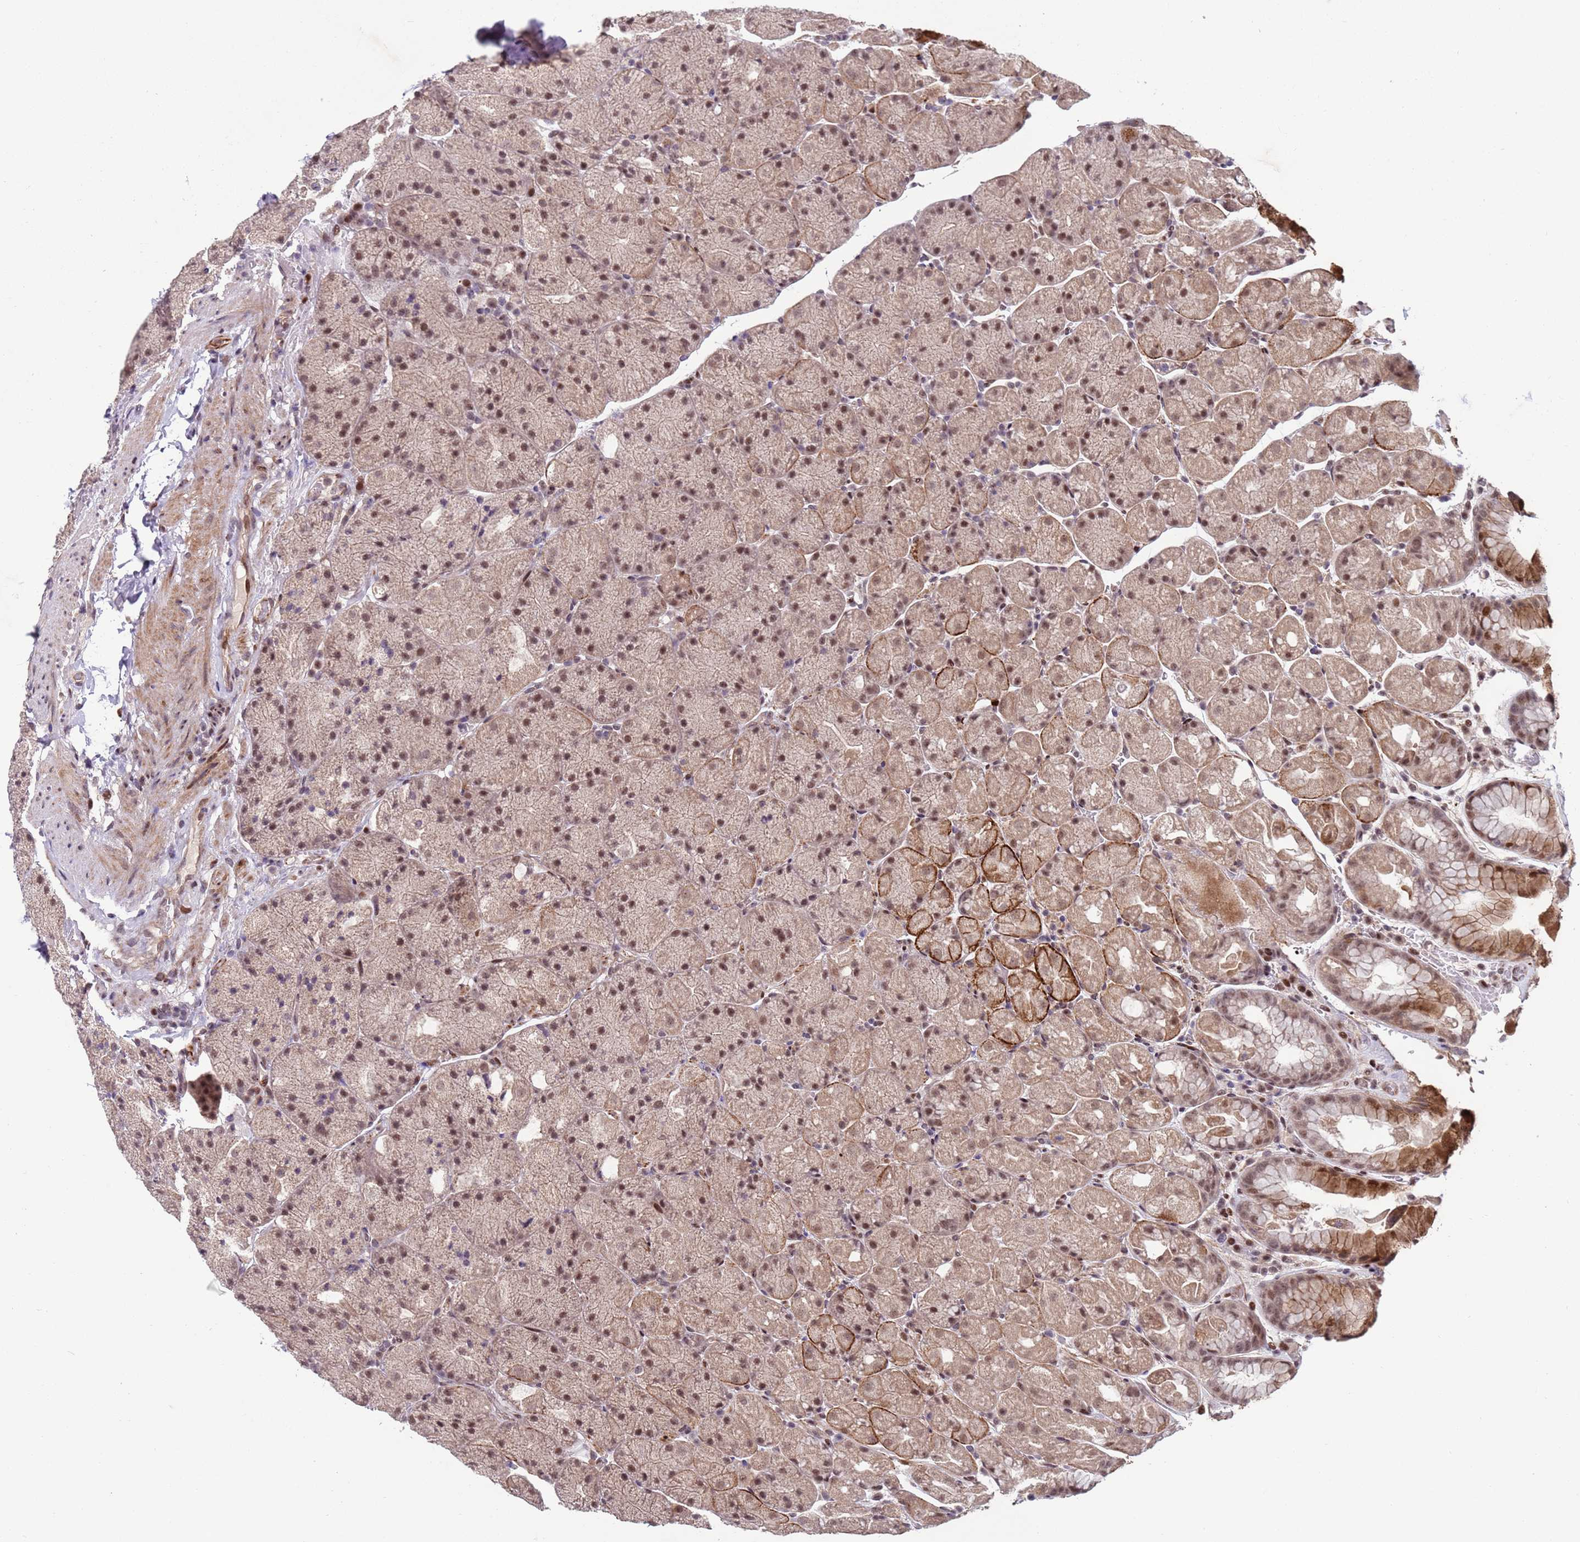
{"staining": {"intensity": "moderate", "quantity": ">75%", "location": "cytoplasmic/membranous,nuclear"}, "tissue": "stomach", "cell_type": "Glandular cells", "image_type": "normal", "snomed": [{"axis": "morphology", "description": "Normal tissue, NOS"}, {"axis": "topography", "description": "Stomach, upper"}, {"axis": "topography", "description": "Stomach, lower"}], "caption": "The micrograph shows a brown stain indicating the presence of a protein in the cytoplasmic/membranous,nuclear of glandular cells in stomach.", "gene": "SHC3", "patient": {"sex": "male", "age": 67}}